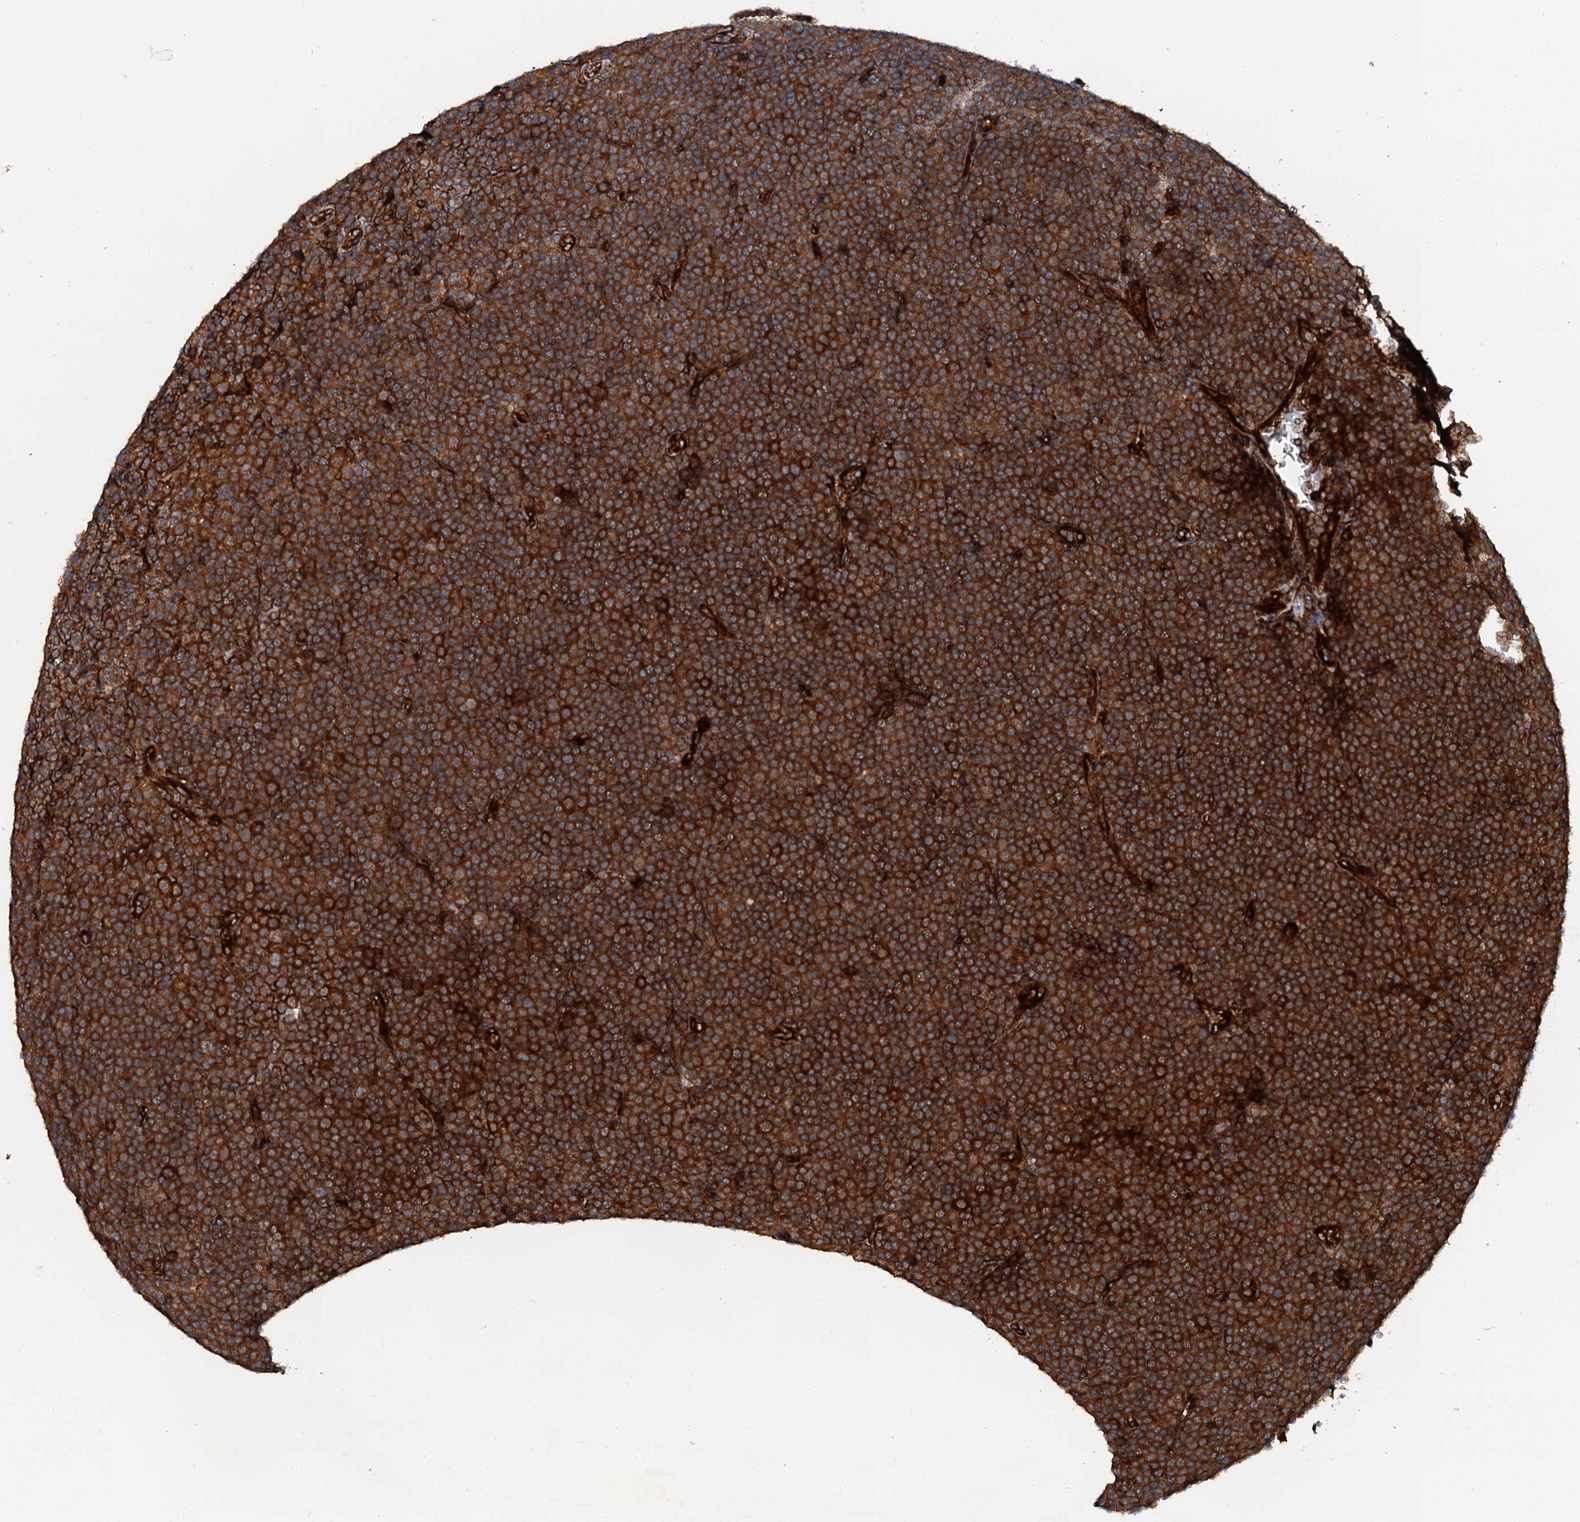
{"staining": {"intensity": "strong", "quantity": ">75%", "location": "cytoplasmic/membranous"}, "tissue": "lymphoma", "cell_type": "Tumor cells", "image_type": "cancer", "snomed": [{"axis": "morphology", "description": "Malignant lymphoma, non-Hodgkin's type, Low grade"}, {"axis": "topography", "description": "Lymph node"}], "caption": "Immunohistochemistry photomicrograph of neoplastic tissue: lymphoma stained using immunohistochemistry exhibits high levels of strong protein expression localized specifically in the cytoplasmic/membranous of tumor cells, appearing as a cytoplasmic/membranous brown color.", "gene": "FLYWCH1", "patient": {"sex": "female", "age": 67}}